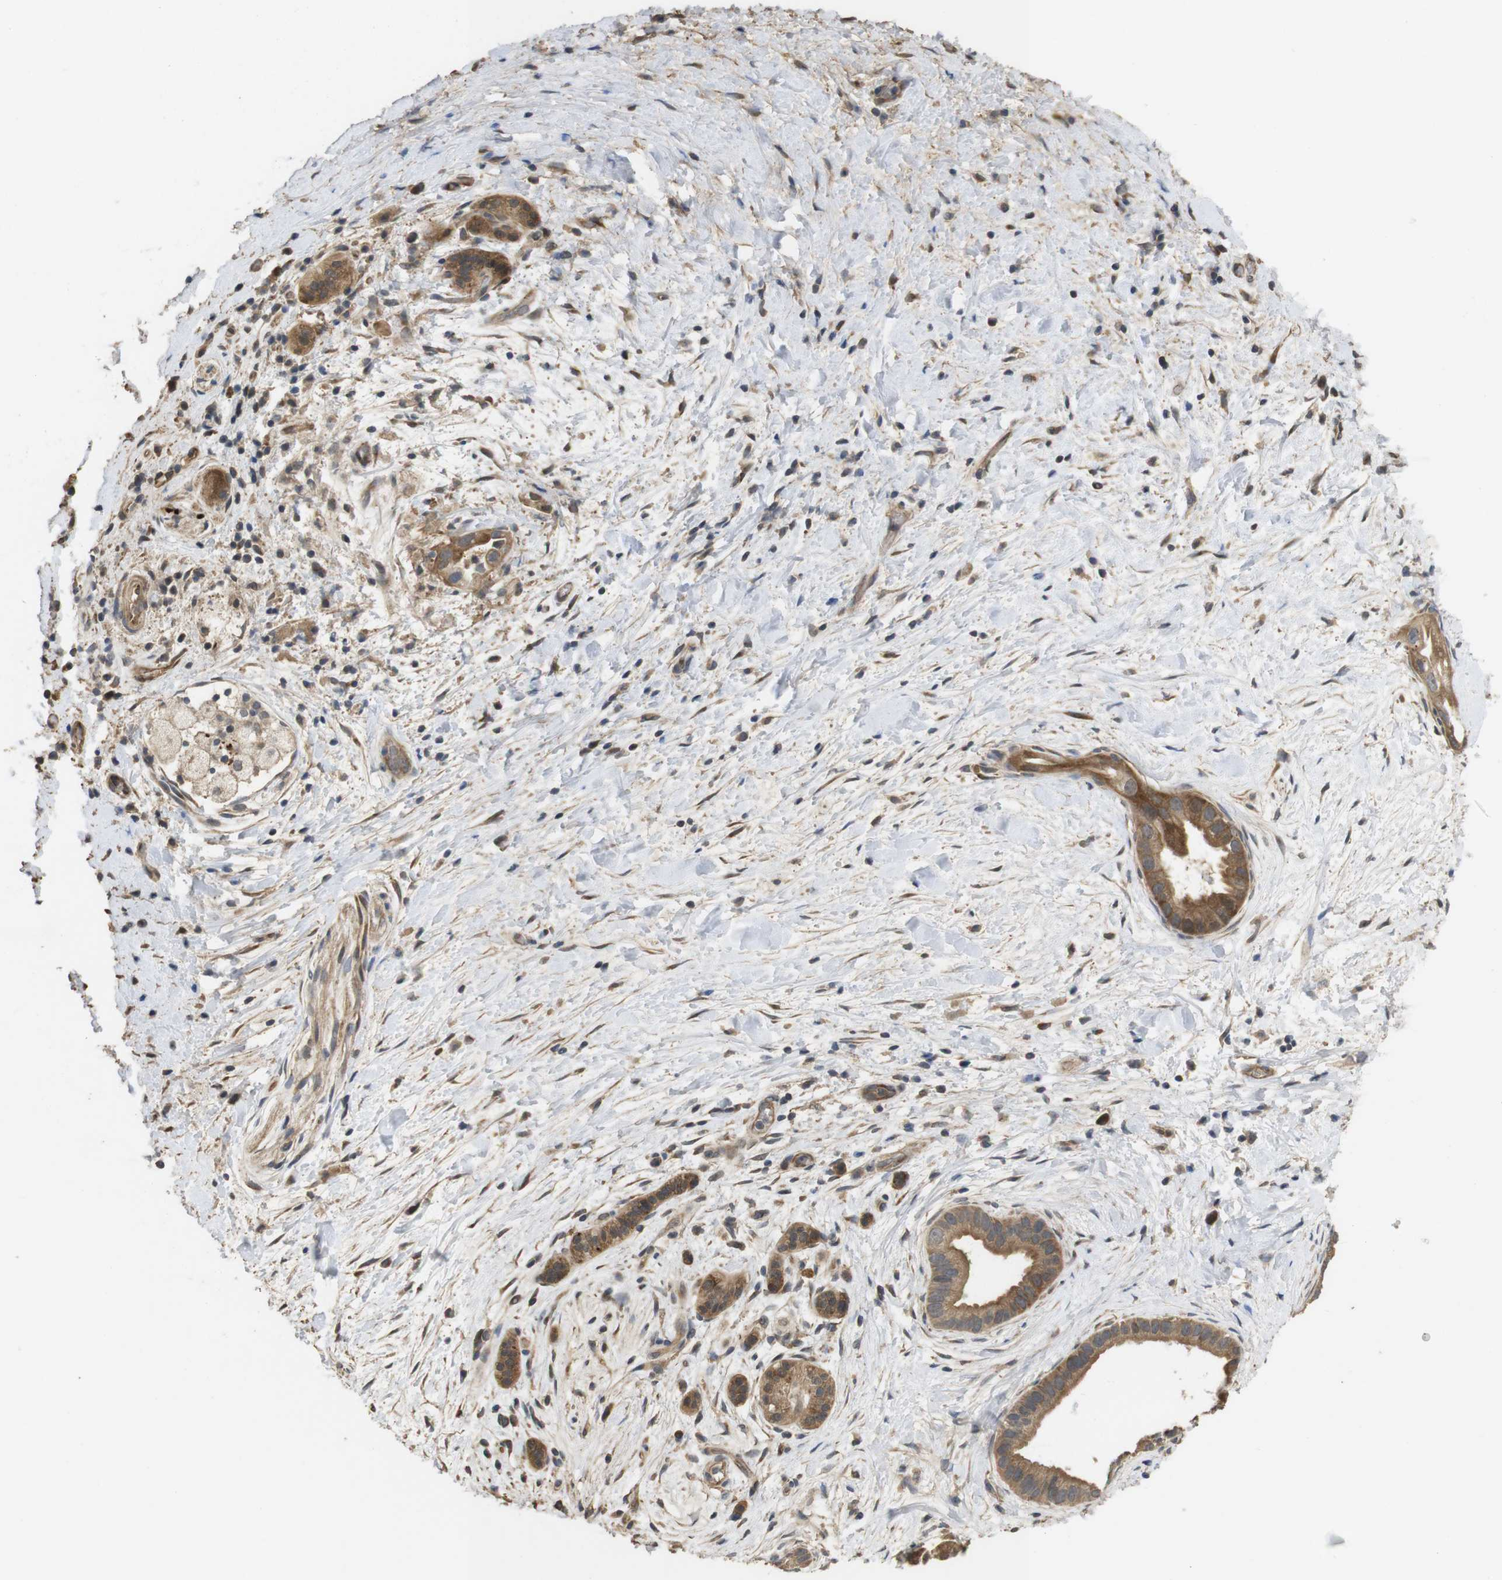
{"staining": {"intensity": "moderate", "quantity": ">75%", "location": "cytoplasmic/membranous,nuclear"}, "tissue": "pancreatic cancer", "cell_type": "Tumor cells", "image_type": "cancer", "snomed": [{"axis": "morphology", "description": "Adenocarcinoma, NOS"}, {"axis": "topography", "description": "Pancreas"}], "caption": "Protein staining exhibits moderate cytoplasmic/membranous and nuclear positivity in approximately >75% of tumor cells in pancreatic adenocarcinoma. (Brightfield microscopy of DAB IHC at high magnification).", "gene": "PCDHB10", "patient": {"sex": "male", "age": 55}}